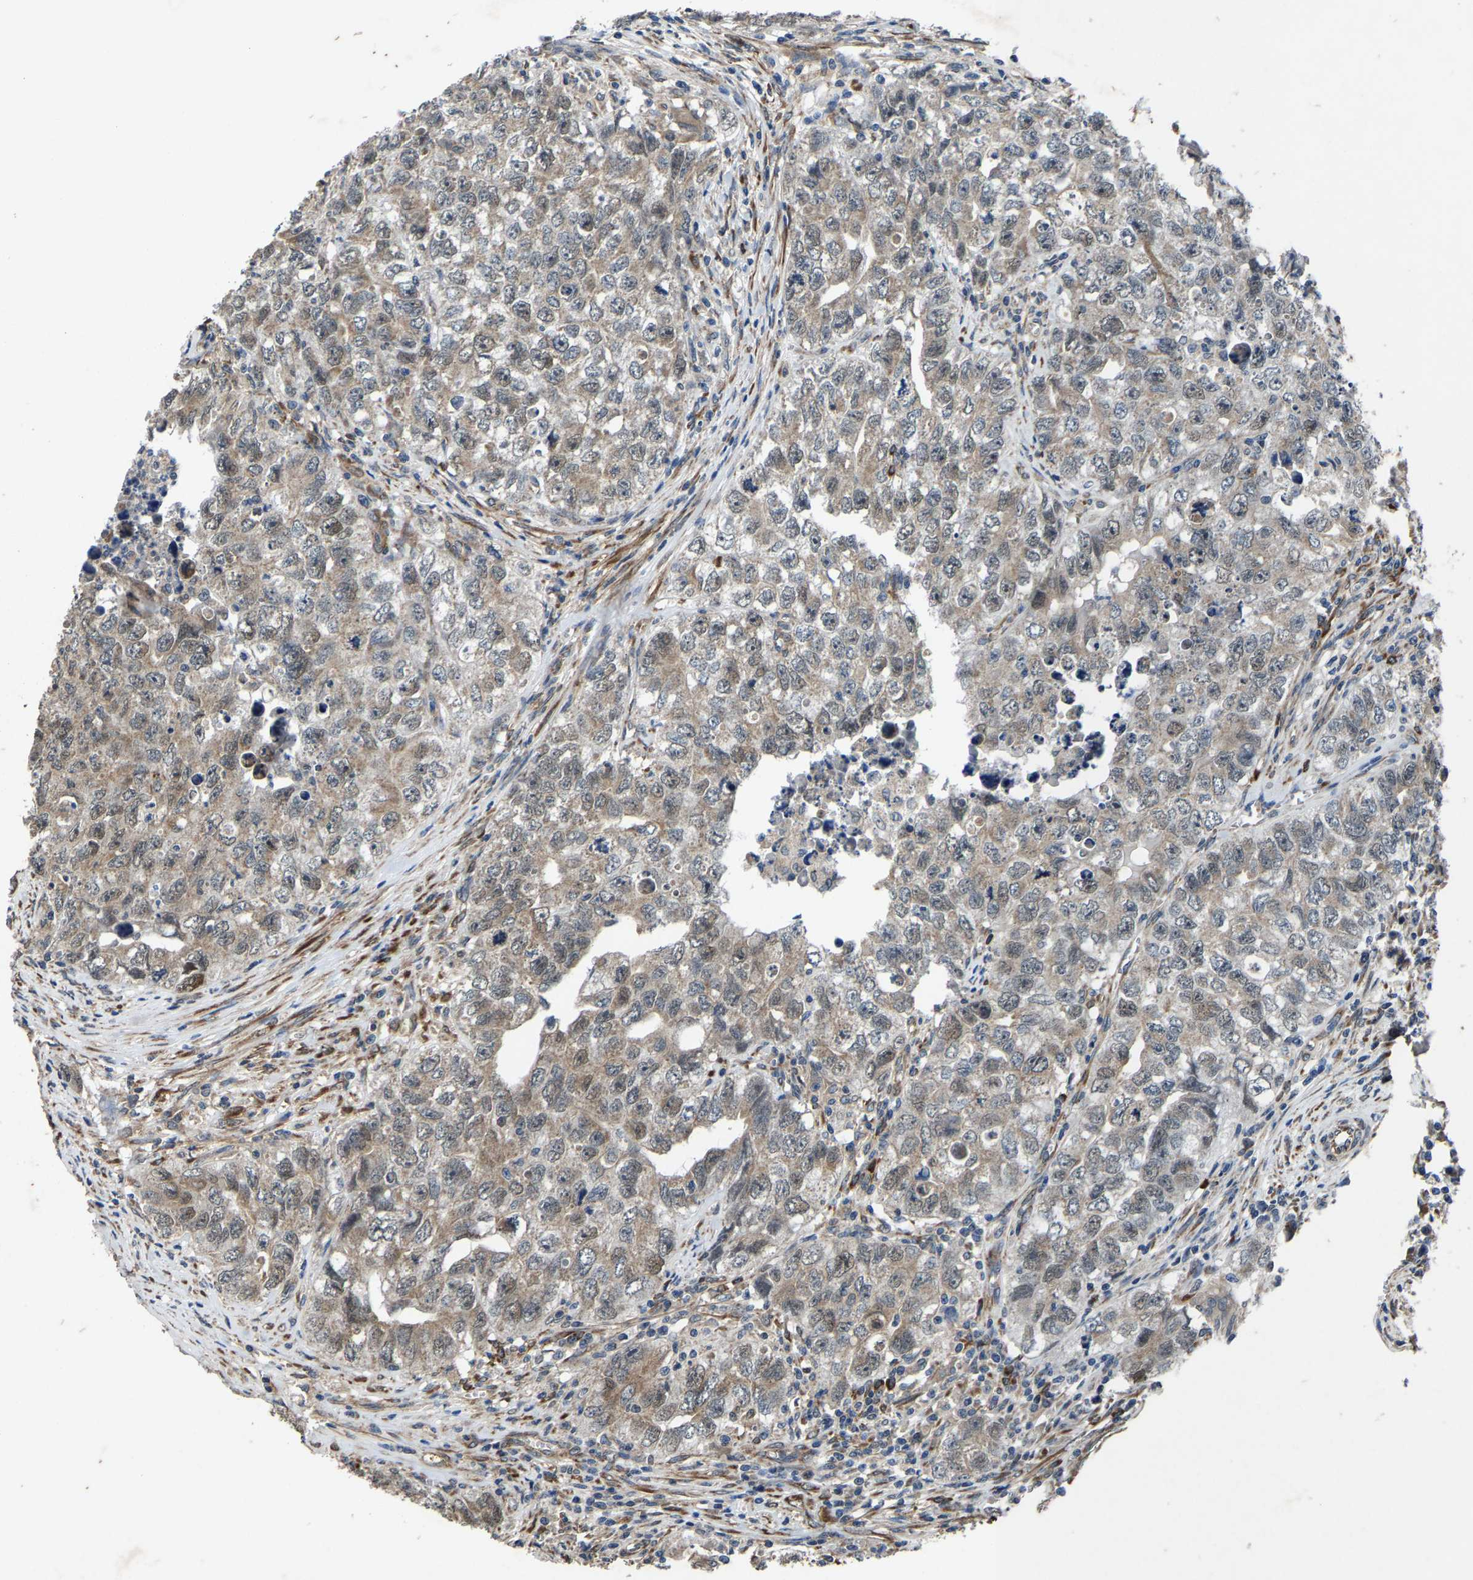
{"staining": {"intensity": "weak", "quantity": ">75%", "location": "cytoplasmic/membranous"}, "tissue": "testis cancer", "cell_type": "Tumor cells", "image_type": "cancer", "snomed": [{"axis": "morphology", "description": "Seminoma, NOS"}, {"axis": "morphology", "description": "Carcinoma, Embryonal, NOS"}, {"axis": "topography", "description": "Testis"}], "caption": "An immunohistochemistry histopathology image of tumor tissue is shown. Protein staining in brown highlights weak cytoplasmic/membranous positivity in testis seminoma within tumor cells. (Stains: DAB (3,3'-diaminobenzidine) in brown, nuclei in blue, Microscopy: brightfield microscopy at high magnification).", "gene": "PDP1", "patient": {"sex": "male", "age": 43}}